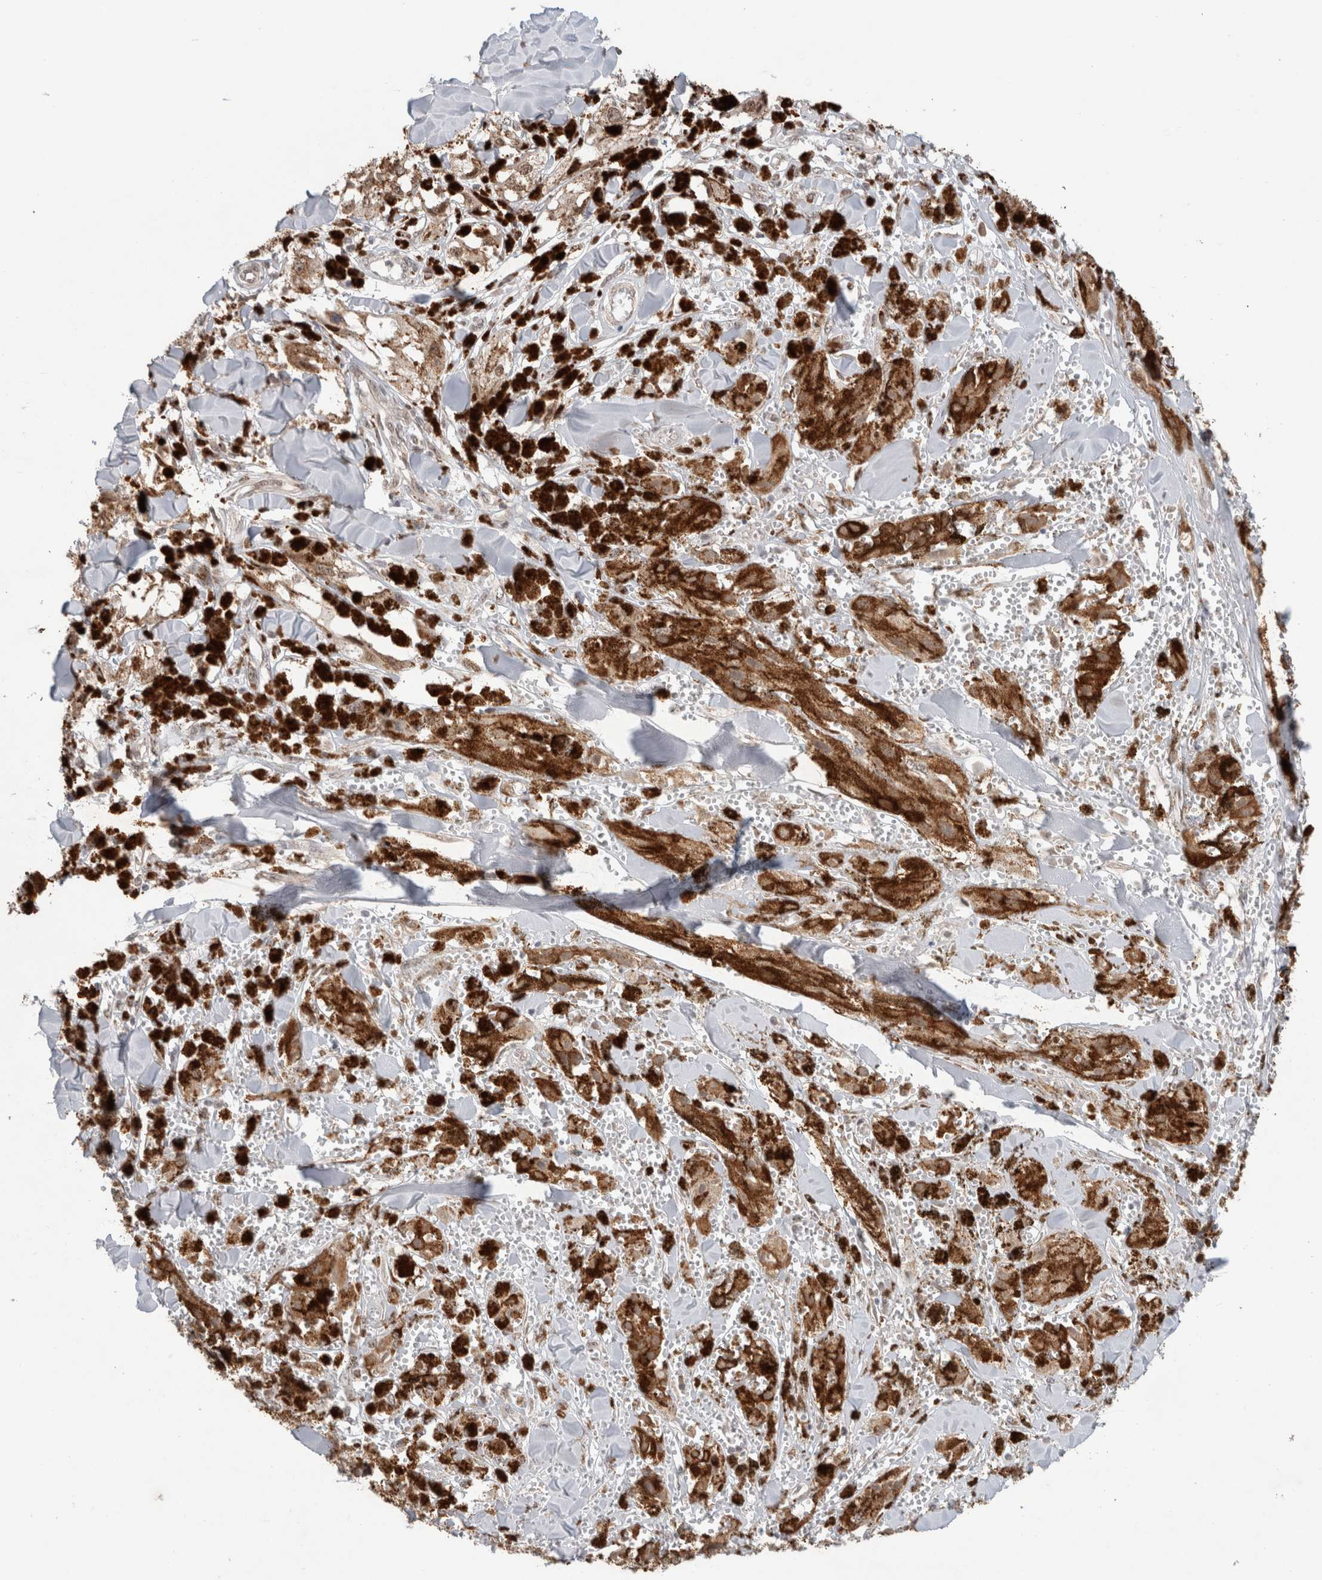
{"staining": {"intensity": "negative", "quantity": "none", "location": "none"}, "tissue": "melanoma", "cell_type": "Tumor cells", "image_type": "cancer", "snomed": [{"axis": "morphology", "description": "Malignant melanoma, NOS"}, {"axis": "topography", "description": "Skin"}], "caption": "An immunohistochemistry micrograph of melanoma is shown. There is no staining in tumor cells of melanoma. Brightfield microscopy of immunohistochemistry (IHC) stained with DAB (3,3'-diaminobenzidine) (brown) and hematoxylin (blue), captured at high magnification.", "gene": "SYDE2", "patient": {"sex": "male", "age": 88}}